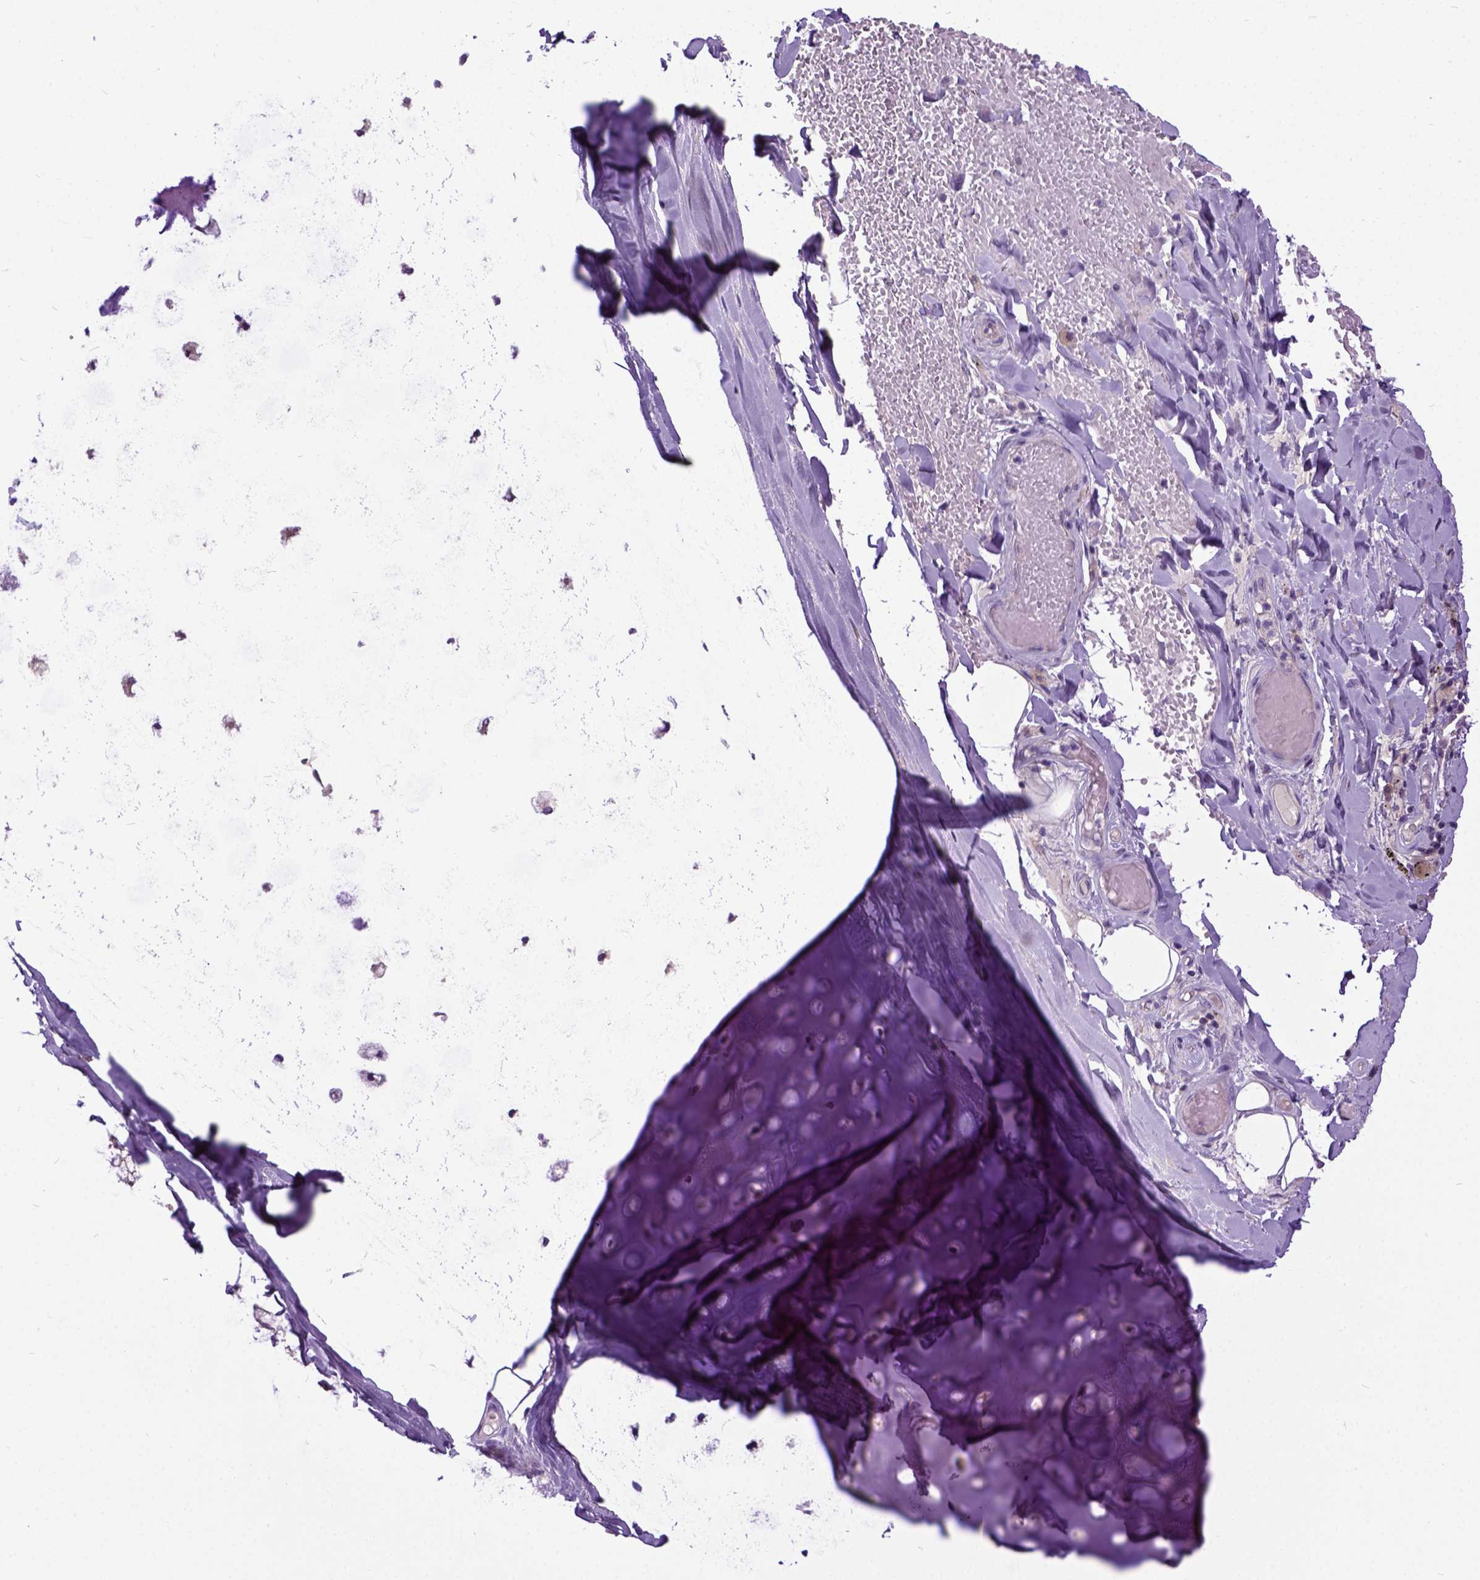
{"staining": {"intensity": "weak", "quantity": ">75%", "location": "cytoplasmic/membranous"}, "tissue": "soft tissue", "cell_type": "Chondrocytes", "image_type": "normal", "snomed": [{"axis": "morphology", "description": "Normal tissue, NOS"}, {"axis": "topography", "description": "Cartilage tissue"}, {"axis": "topography", "description": "Bronchus"}], "caption": "A brown stain labels weak cytoplasmic/membranous staining of a protein in chondrocytes of unremarkable soft tissue. The protein is shown in brown color, while the nuclei are stained blue.", "gene": "NEK5", "patient": {"sex": "male", "age": 64}}